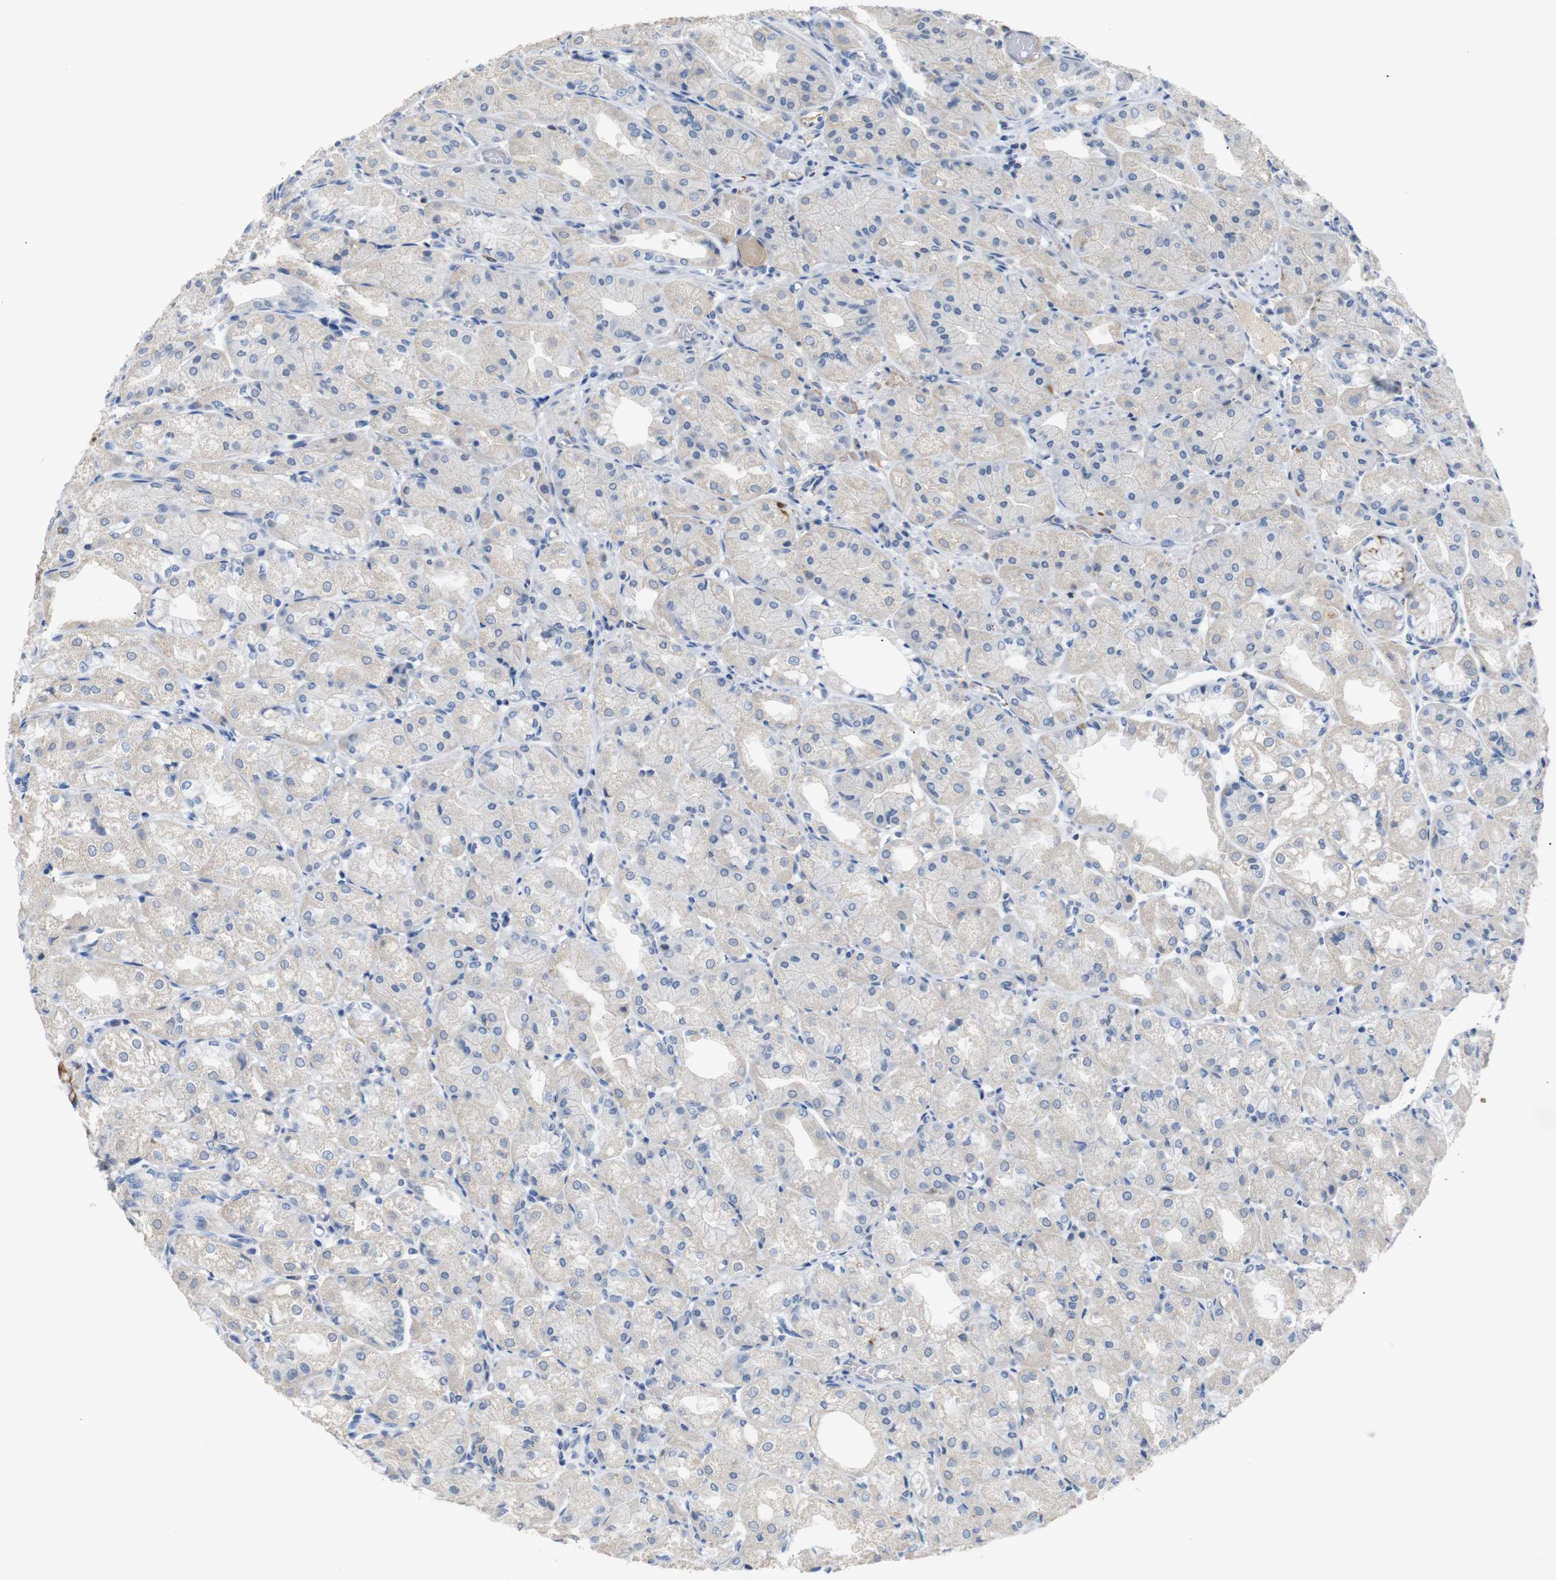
{"staining": {"intensity": "moderate", "quantity": "<25%", "location": "cytoplasmic/membranous"}, "tissue": "stomach", "cell_type": "Glandular cells", "image_type": "normal", "snomed": [{"axis": "morphology", "description": "Normal tissue, NOS"}, {"axis": "topography", "description": "Stomach, upper"}], "caption": "High-power microscopy captured an immunohistochemistry (IHC) photomicrograph of normal stomach, revealing moderate cytoplasmic/membranous expression in approximately <25% of glandular cells.", "gene": "CHRM5", "patient": {"sex": "male", "age": 72}}